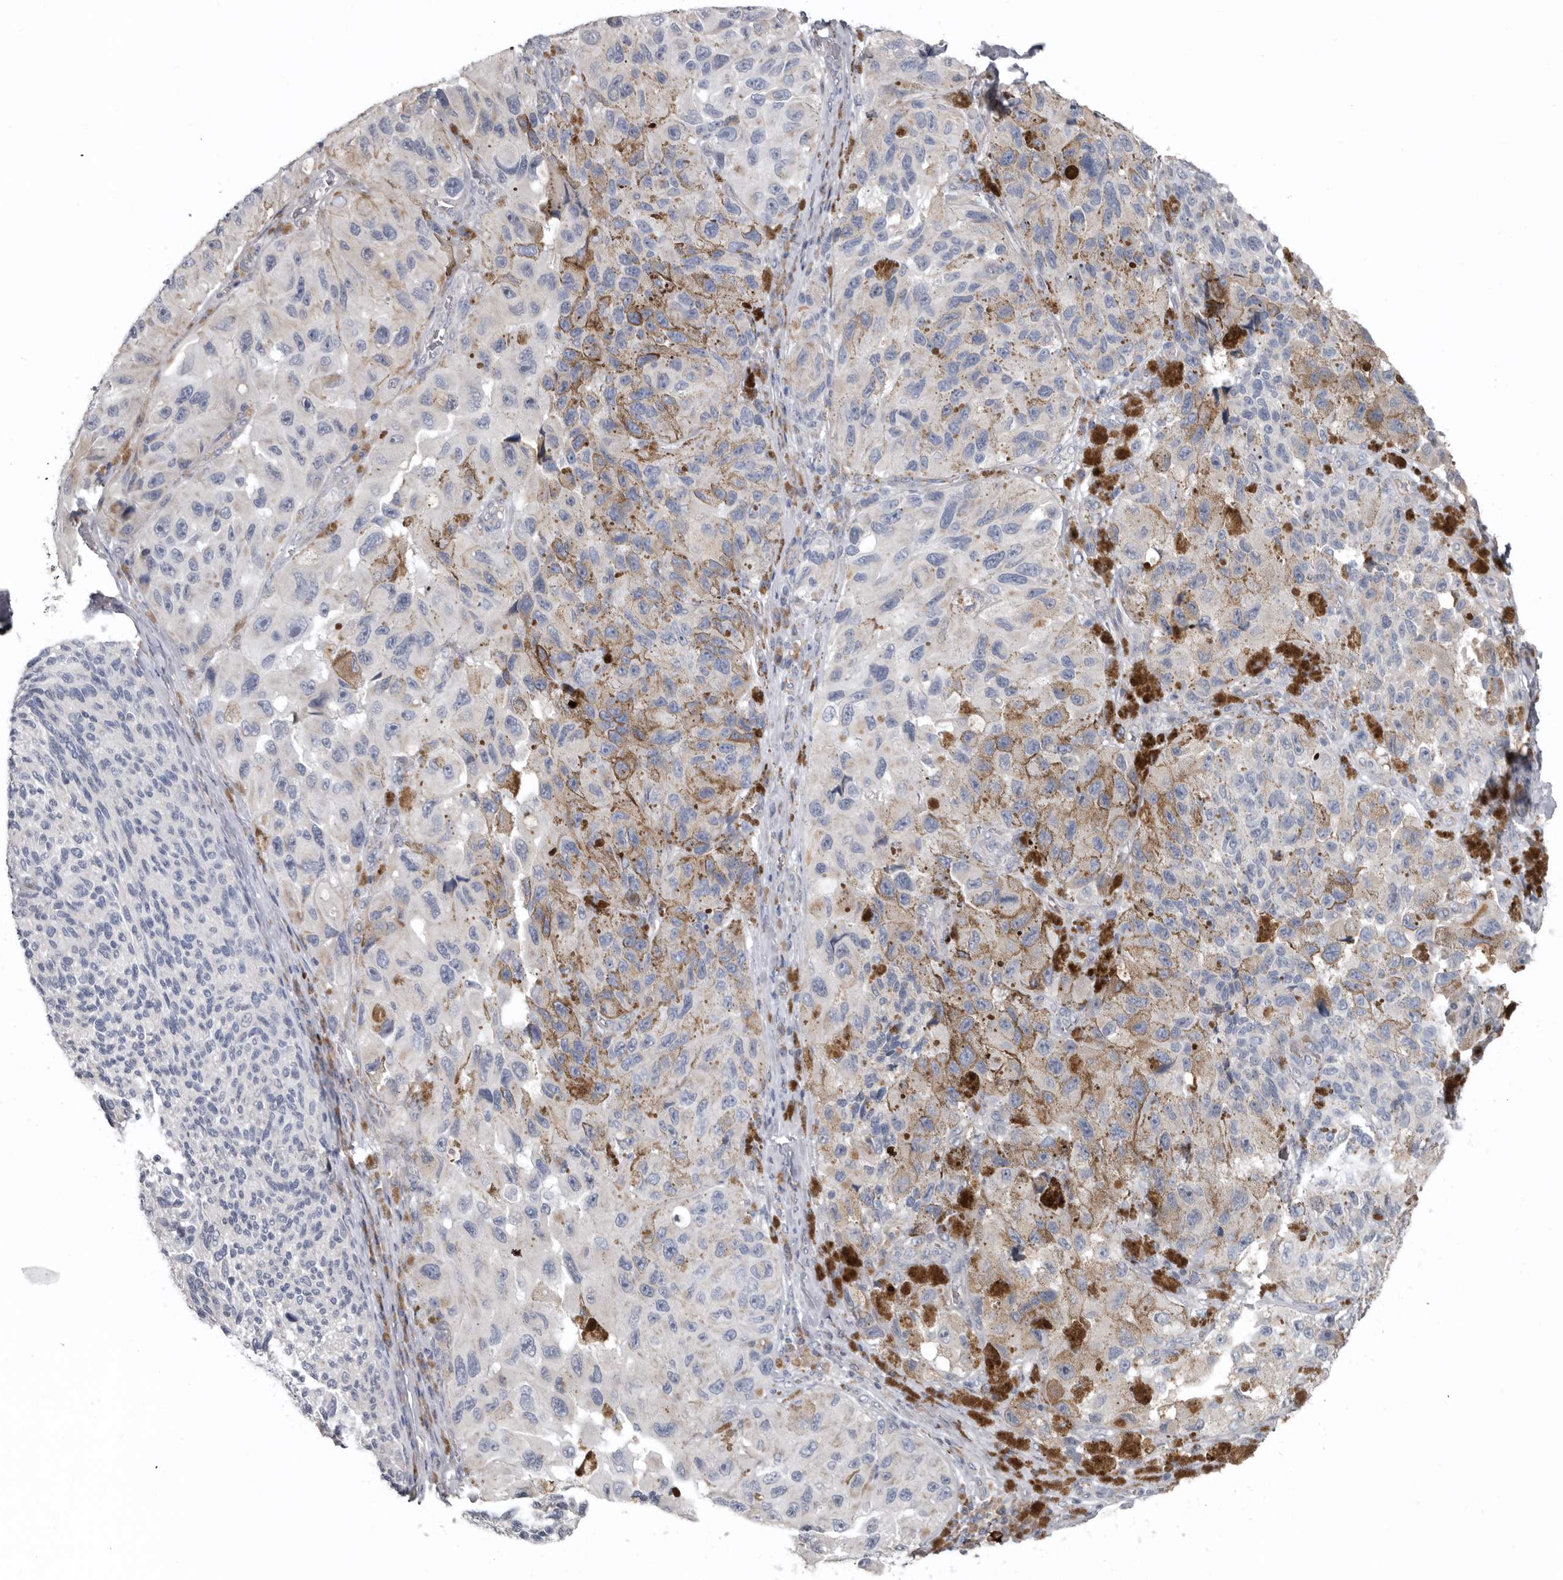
{"staining": {"intensity": "negative", "quantity": "none", "location": "none"}, "tissue": "melanoma", "cell_type": "Tumor cells", "image_type": "cancer", "snomed": [{"axis": "morphology", "description": "Malignant melanoma, NOS"}, {"axis": "topography", "description": "Skin"}], "caption": "There is no significant staining in tumor cells of malignant melanoma.", "gene": "ZNF114", "patient": {"sex": "female", "age": 73}}